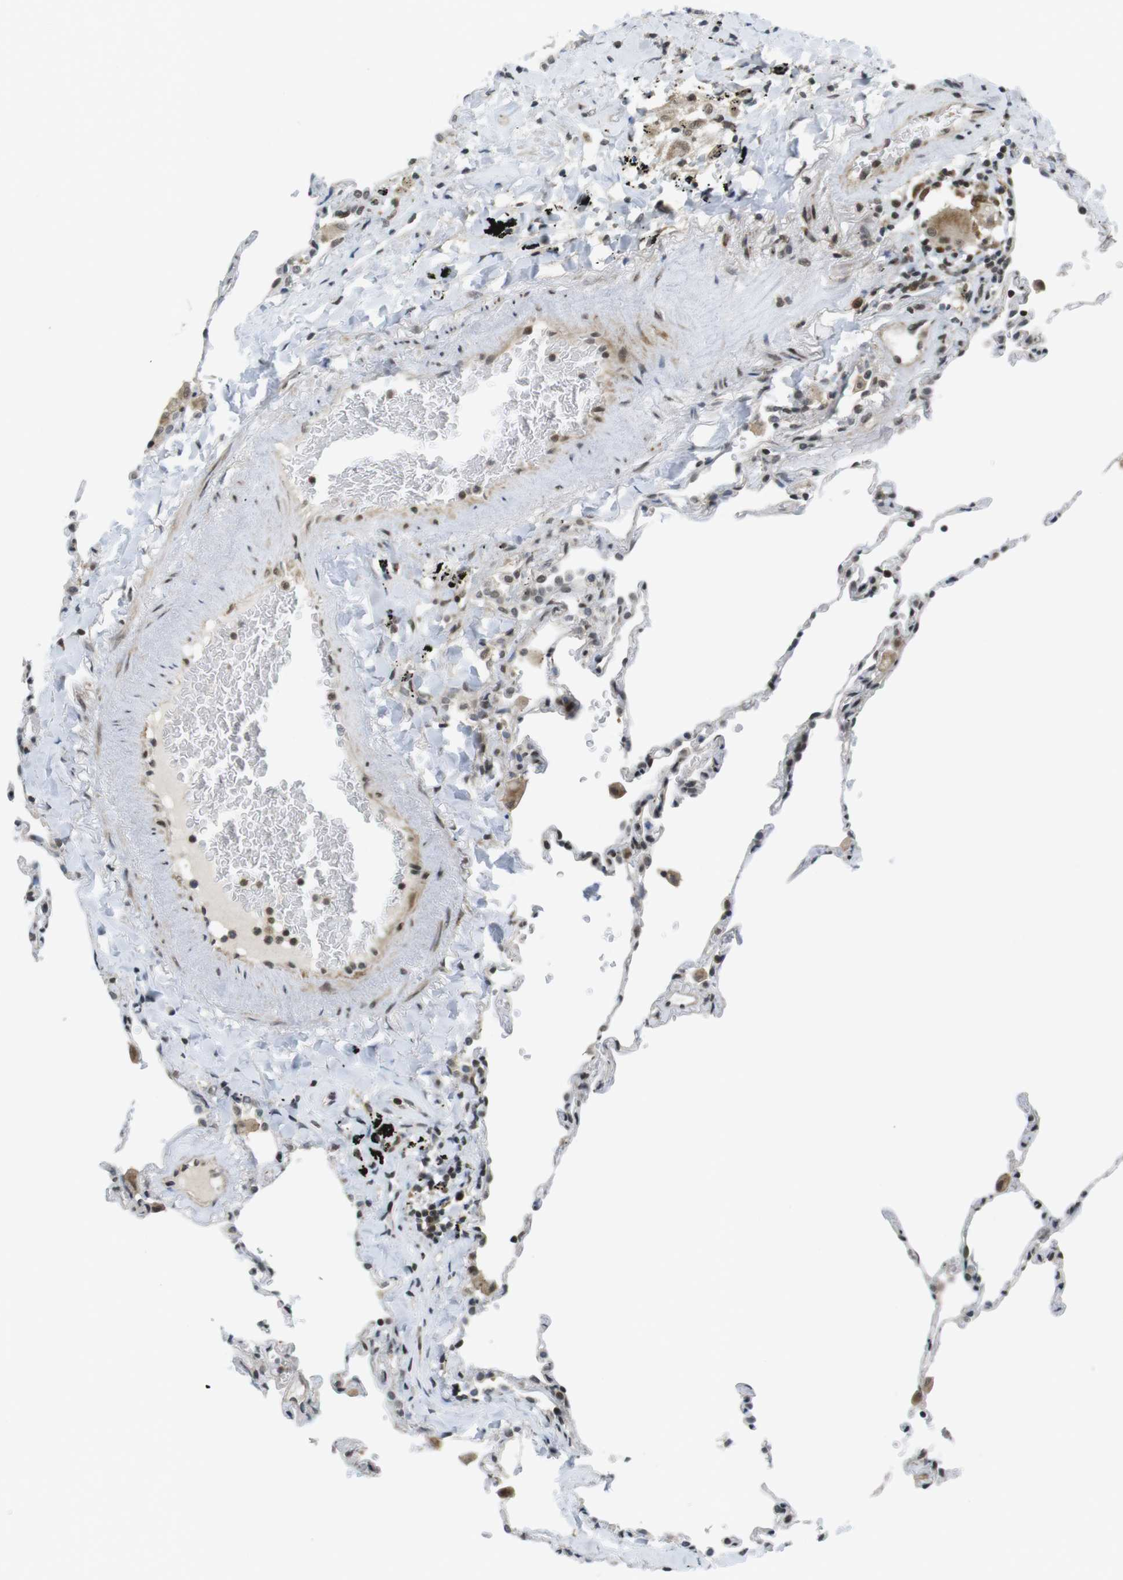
{"staining": {"intensity": "weak", "quantity": "<25%", "location": "nuclear"}, "tissue": "lung", "cell_type": "Alveolar cells", "image_type": "normal", "snomed": [{"axis": "morphology", "description": "Normal tissue, NOS"}, {"axis": "topography", "description": "Lung"}], "caption": "This is a photomicrograph of immunohistochemistry (IHC) staining of benign lung, which shows no staining in alveolar cells.", "gene": "BRD4", "patient": {"sex": "male", "age": 59}}